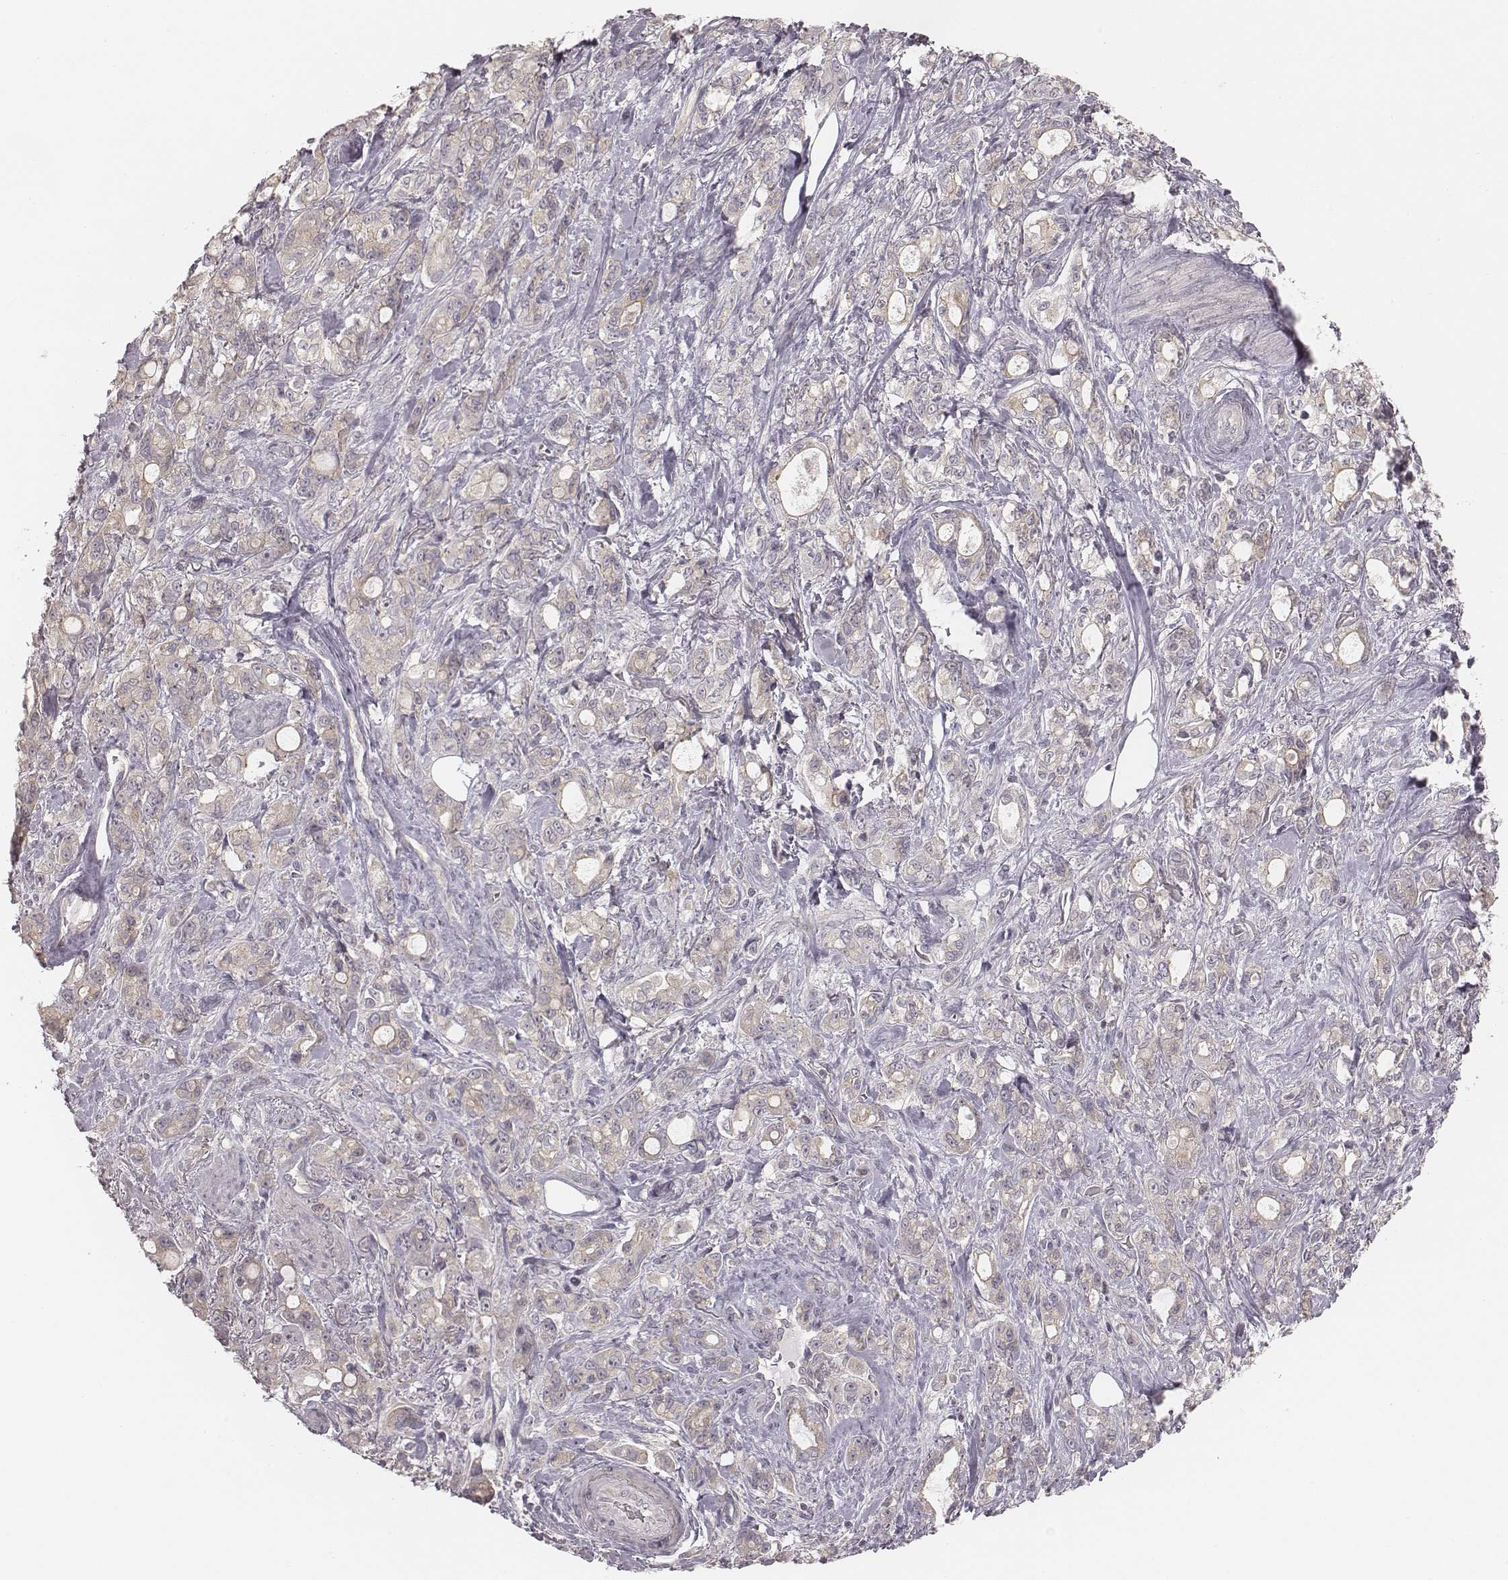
{"staining": {"intensity": "weak", "quantity": "<25%", "location": "cytoplasmic/membranous"}, "tissue": "stomach cancer", "cell_type": "Tumor cells", "image_type": "cancer", "snomed": [{"axis": "morphology", "description": "Adenocarcinoma, NOS"}, {"axis": "topography", "description": "Stomach"}], "caption": "The image reveals no staining of tumor cells in stomach cancer. (DAB (3,3'-diaminobenzidine) immunohistochemistry visualized using brightfield microscopy, high magnification).", "gene": "TDRD5", "patient": {"sex": "male", "age": 63}}